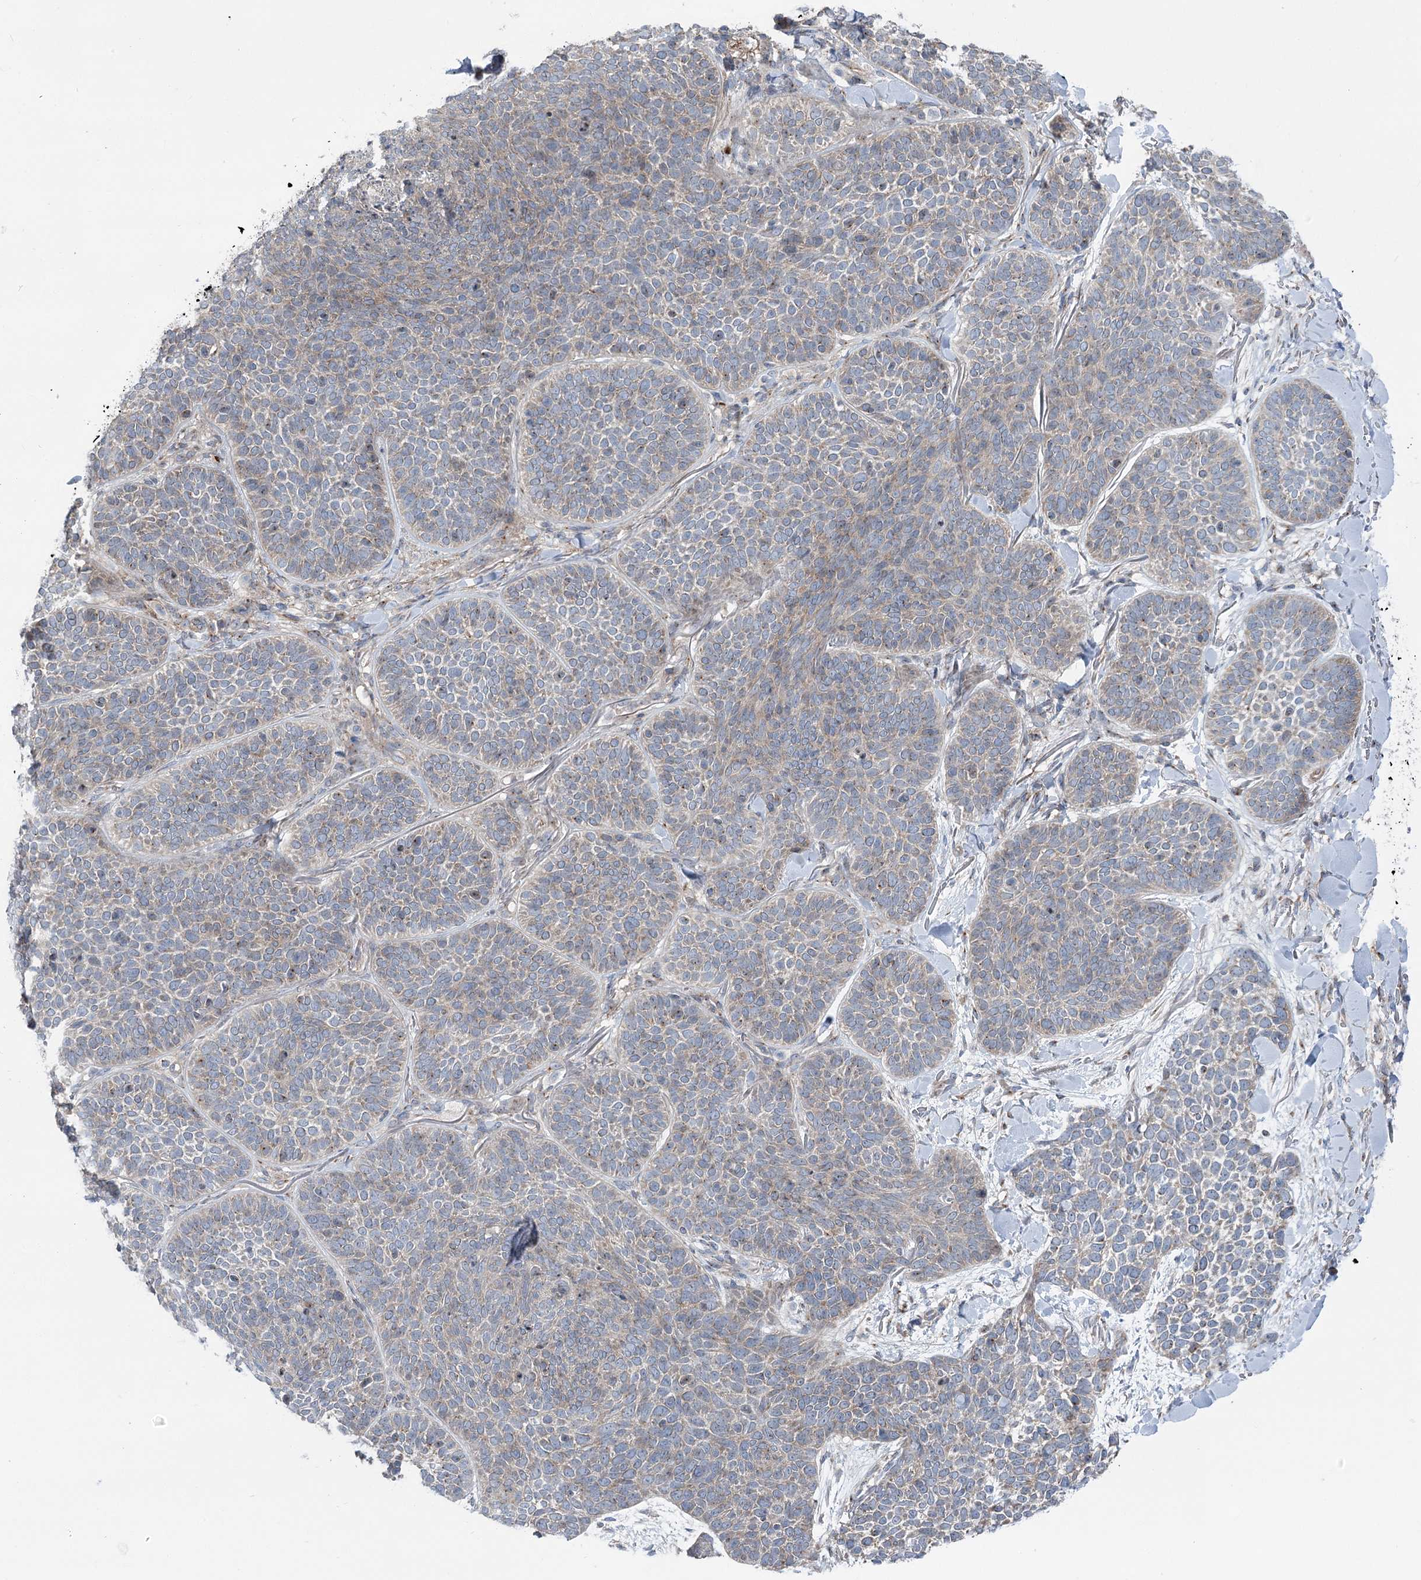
{"staining": {"intensity": "weak", "quantity": "<25%", "location": "cytoplasmic/membranous"}, "tissue": "skin cancer", "cell_type": "Tumor cells", "image_type": "cancer", "snomed": [{"axis": "morphology", "description": "Basal cell carcinoma"}, {"axis": "topography", "description": "Skin"}], "caption": "IHC histopathology image of neoplastic tissue: skin cancer (basal cell carcinoma) stained with DAB (3,3'-diaminobenzidine) exhibits no significant protein expression in tumor cells. (DAB (3,3'-diaminobenzidine) immunohistochemistry with hematoxylin counter stain).", "gene": "SCN11A", "patient": {"sex": "male", "age": 85}}